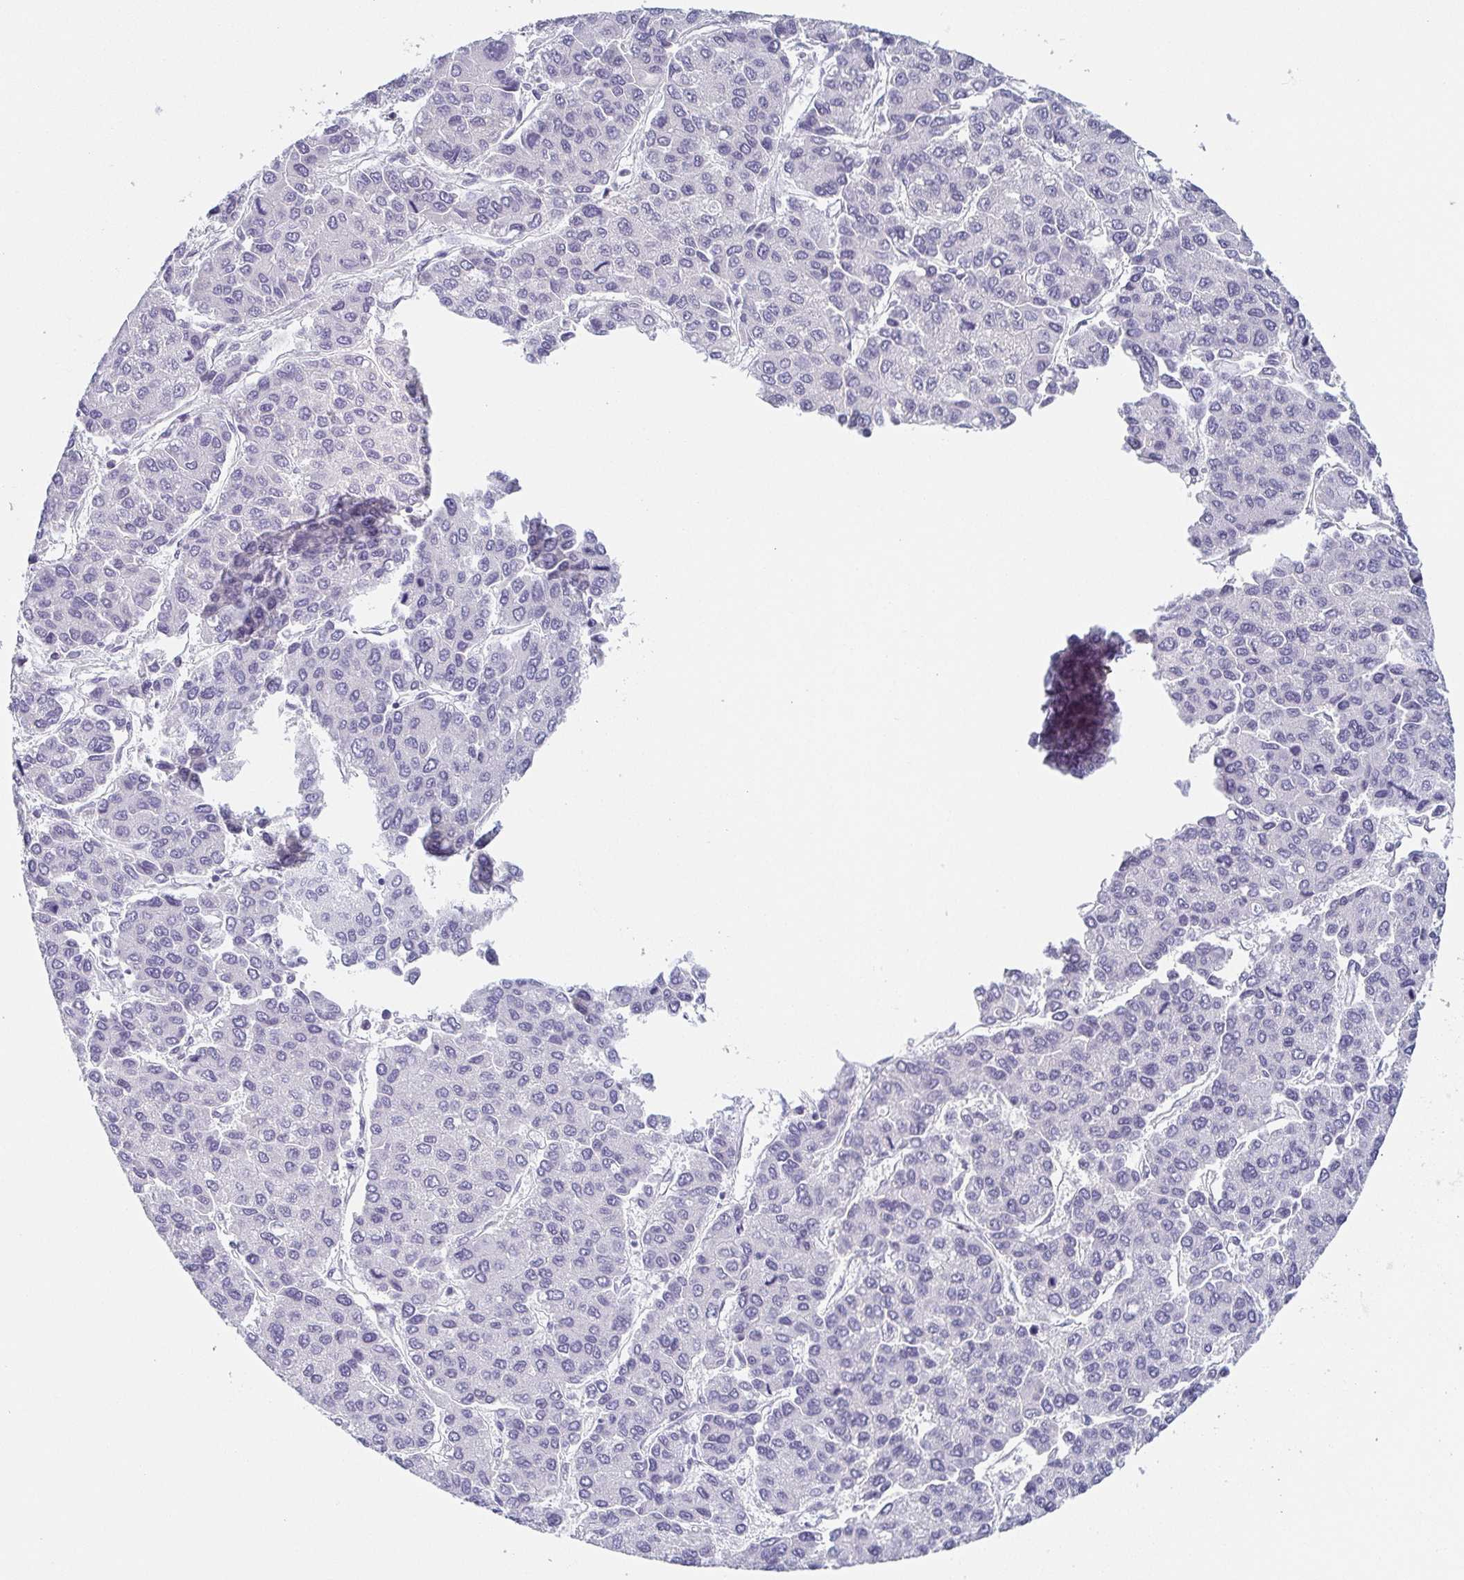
{"staining": {"intensity": "negative", "quantity": "none", "location": "none"}, "tissue": "liver cancer", "cell_type": "Tumor cells", "image_type": "cancer", "snomed": [{"axis": "morphology", "description": "Carcinoma, Hepatocellular, NOS"}, {"axis": "topography", "description": "Liver"}], "caption": "IHC of human liver cancer exhibits no expression in tumor cells.", "gene": "PRR27", "patient": {"sex": "female", "age": 66}}